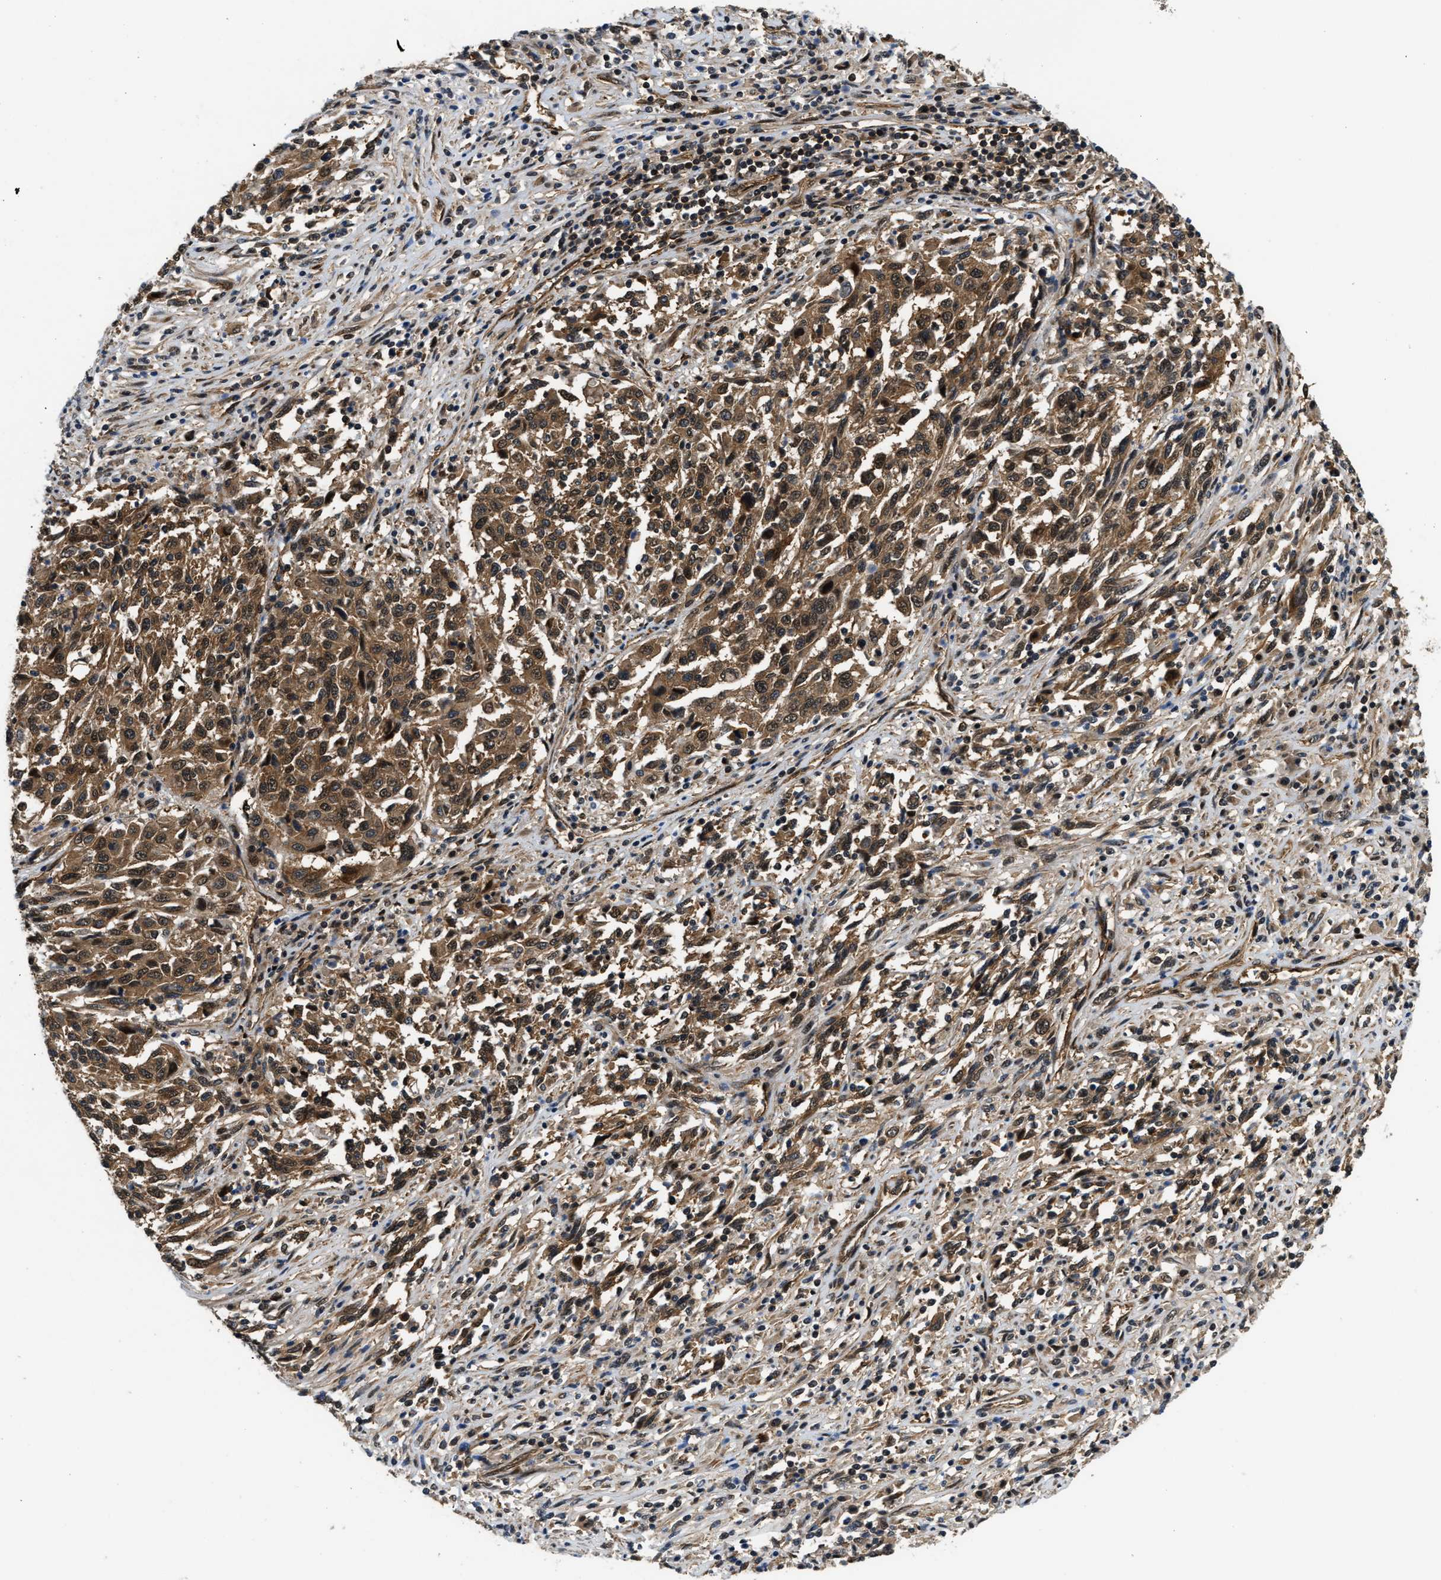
{"staining": {"intensity": "moderate", "quantity": ">75%", "location": "cytoplasmic/membranous,nuclear"}, "tissue": "melanoma", "cell_type": "Tumor cells", "image_type": "cancer", "snomed": [{"axis": "morphology", "description": "Malignant melanoma, Metastatic site"}, {"axis": "topography", "description": "Lymph node"}], "caption": "This photomicrograph exhibits malignant melanoma (metastatic site) stained with immunohistochemistry (IHC) to label a protein in brown. The cytoplasmic/membranous and nuclear of tumor cells show moderate positivity for the protein. Nuclei are counter-stained blue.", "gene": "COPS2", "patient": {"sex": "male", "age": 61}}